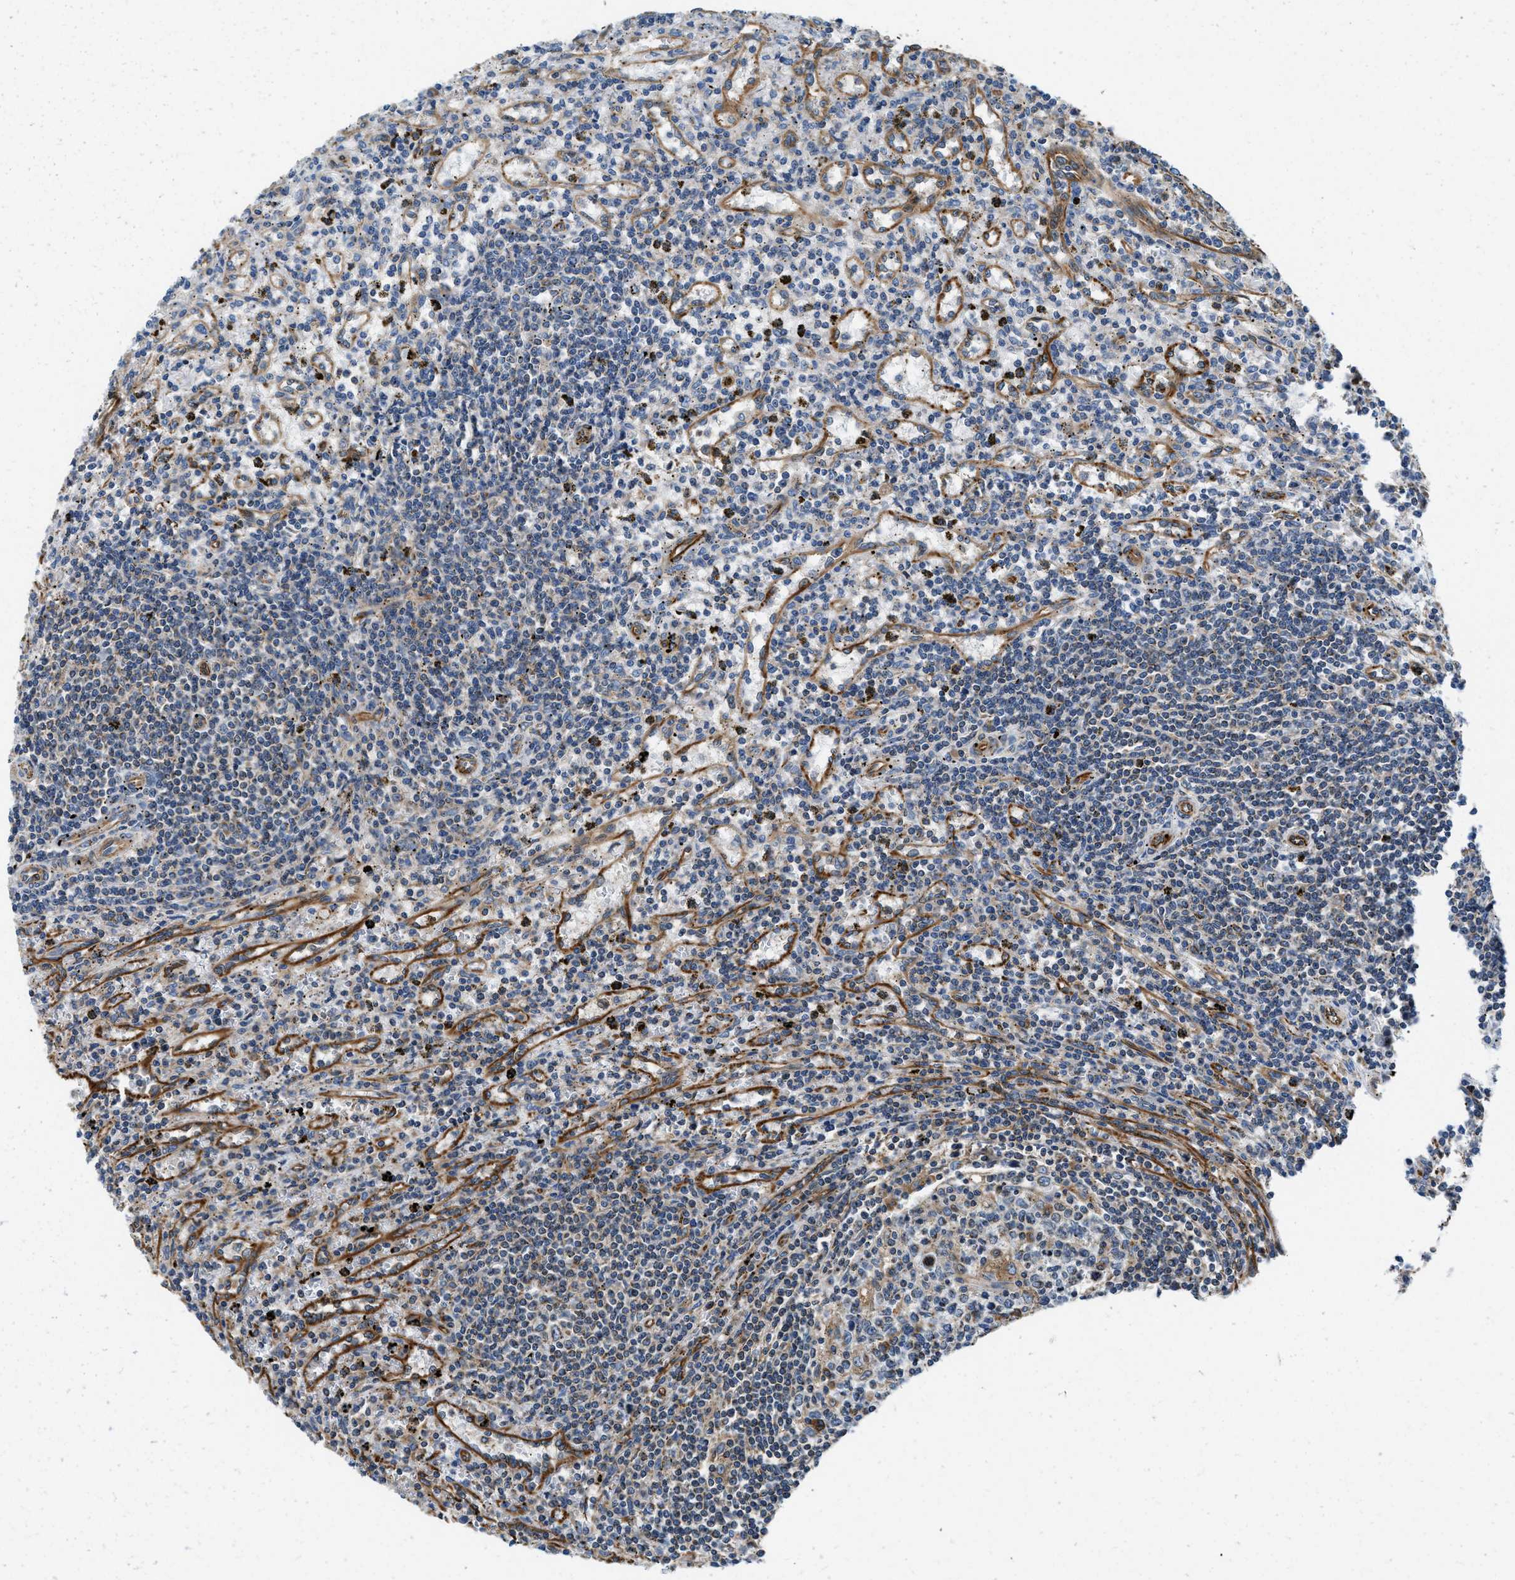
{"staining": {"intensity": "weak", "quantity": "<25%", "location": "cytoplasmic/membranous"}, "tissue": "lymphoma", "cell_type": "Tumor cells", "image_type": "cancer", "snomed": [{"axis": "morphology", "description": "Malignant lymphoma, non-Hodgkin's type, Low grade"}, {"axis": "topography", "description": "Spleen"}], "caption": "DAB immunohistochemical staining of malignant lymphoma, non-Hodgkin's type (low-grade) displays no significant expression in tumor cells.", "gene": "HSD17B12", "patient": {"sex": "male", "age": 76}}